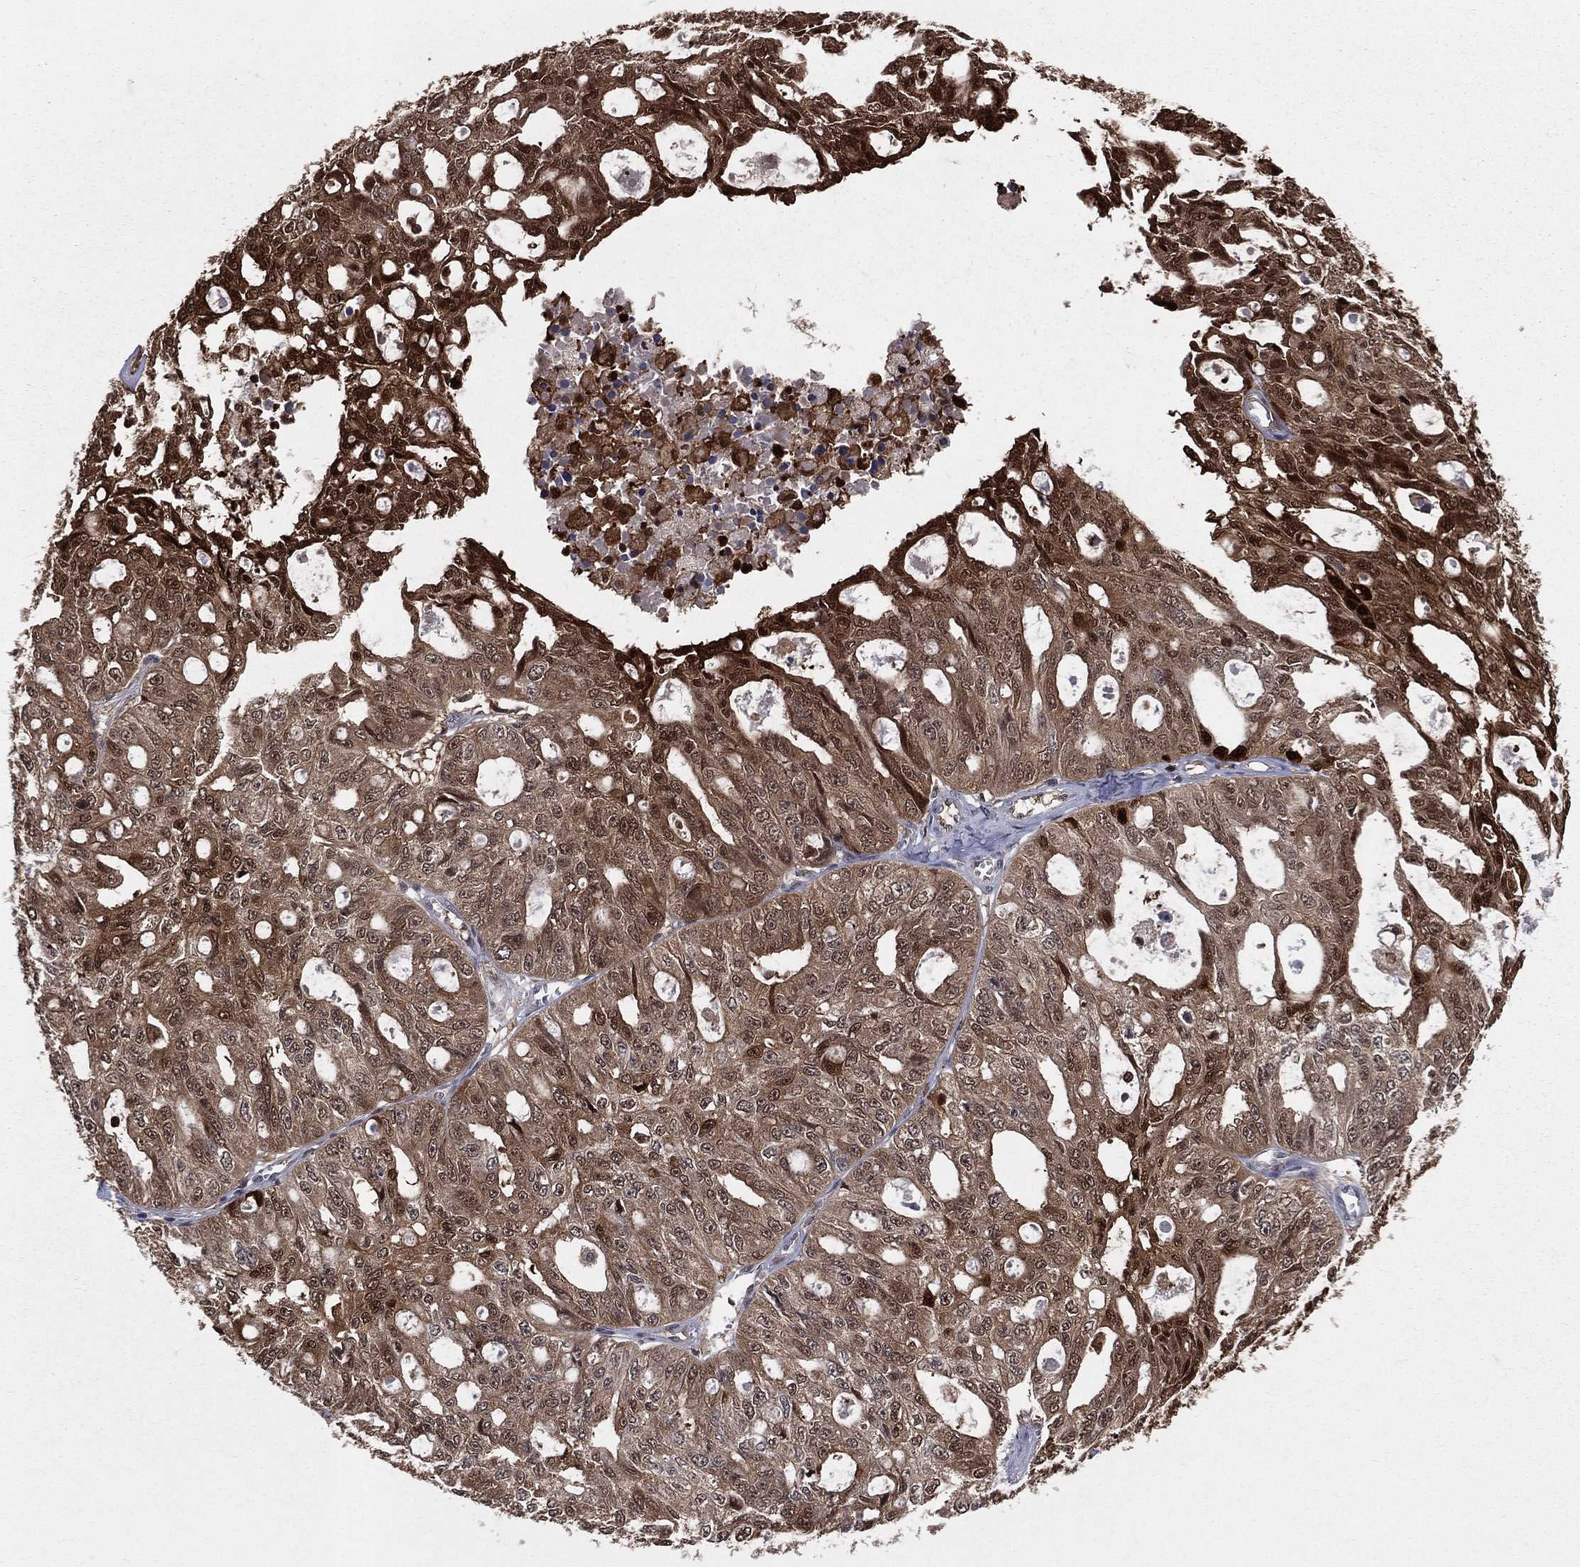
{"staining": {"intensity": "moderate", "quantity": "25%-75%", "location": "cytoplasmic/membranous"}, "tissue": "ovarian cancer", "cell_type": "Tumor cells", "image_type": "cancer", "snomed": [{"axis": "morphology", "description": "Carcinoma, endometroid"}, {"axis": "topography", "description": "Ovary"}], "caption": "Protein expression analysis of ovarian cancer (endometroid carcinoma) reveals moderate cytoplasmic/membranous expression in about 25%-75% of tumor cells.", "gene": "ENO1", "patient": {"sex": "female", "age": 65}}